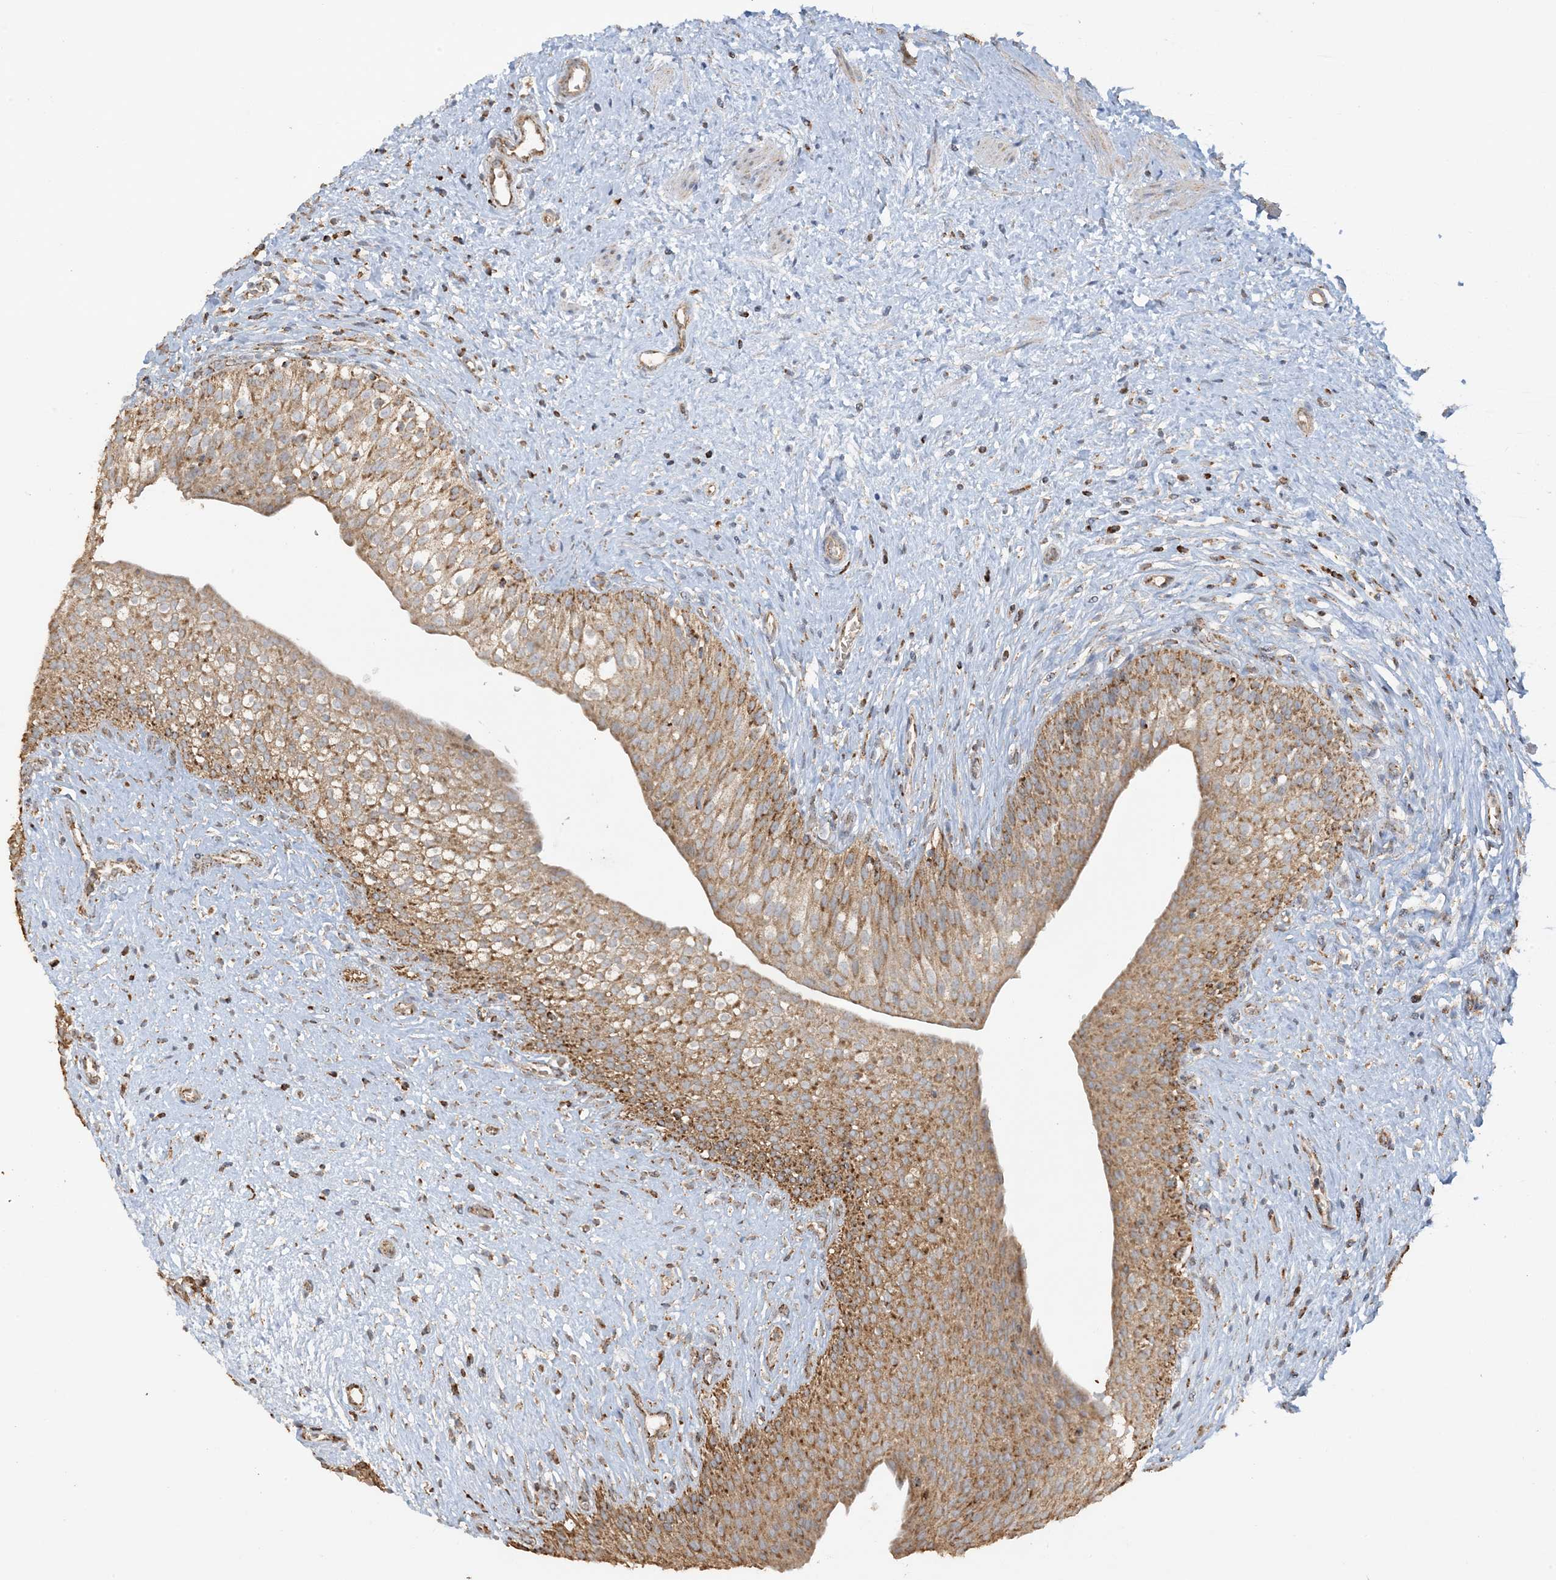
{"staining": {"intensity": "moderate", "quantity": ">75%", "location": "cytoplasmic/membranous"}, "tissue": "urinary bladder", "cell_type": "Urothelial cells", "image_type": "normal", "snomed": [{"axis": "morphology", "description": "Normal tissue, NOS"}, {"axis": "topography", "description": "Urinary bladder"}], "caption": "The histopathology image demonstrates staining of unremarkable urinary bladder, revealing moderate cytoplasmic/membranous protein staining (brown color) within urothelial cells.", "gene": "AGA", "patient": {"sex": "male", "age": 1}}